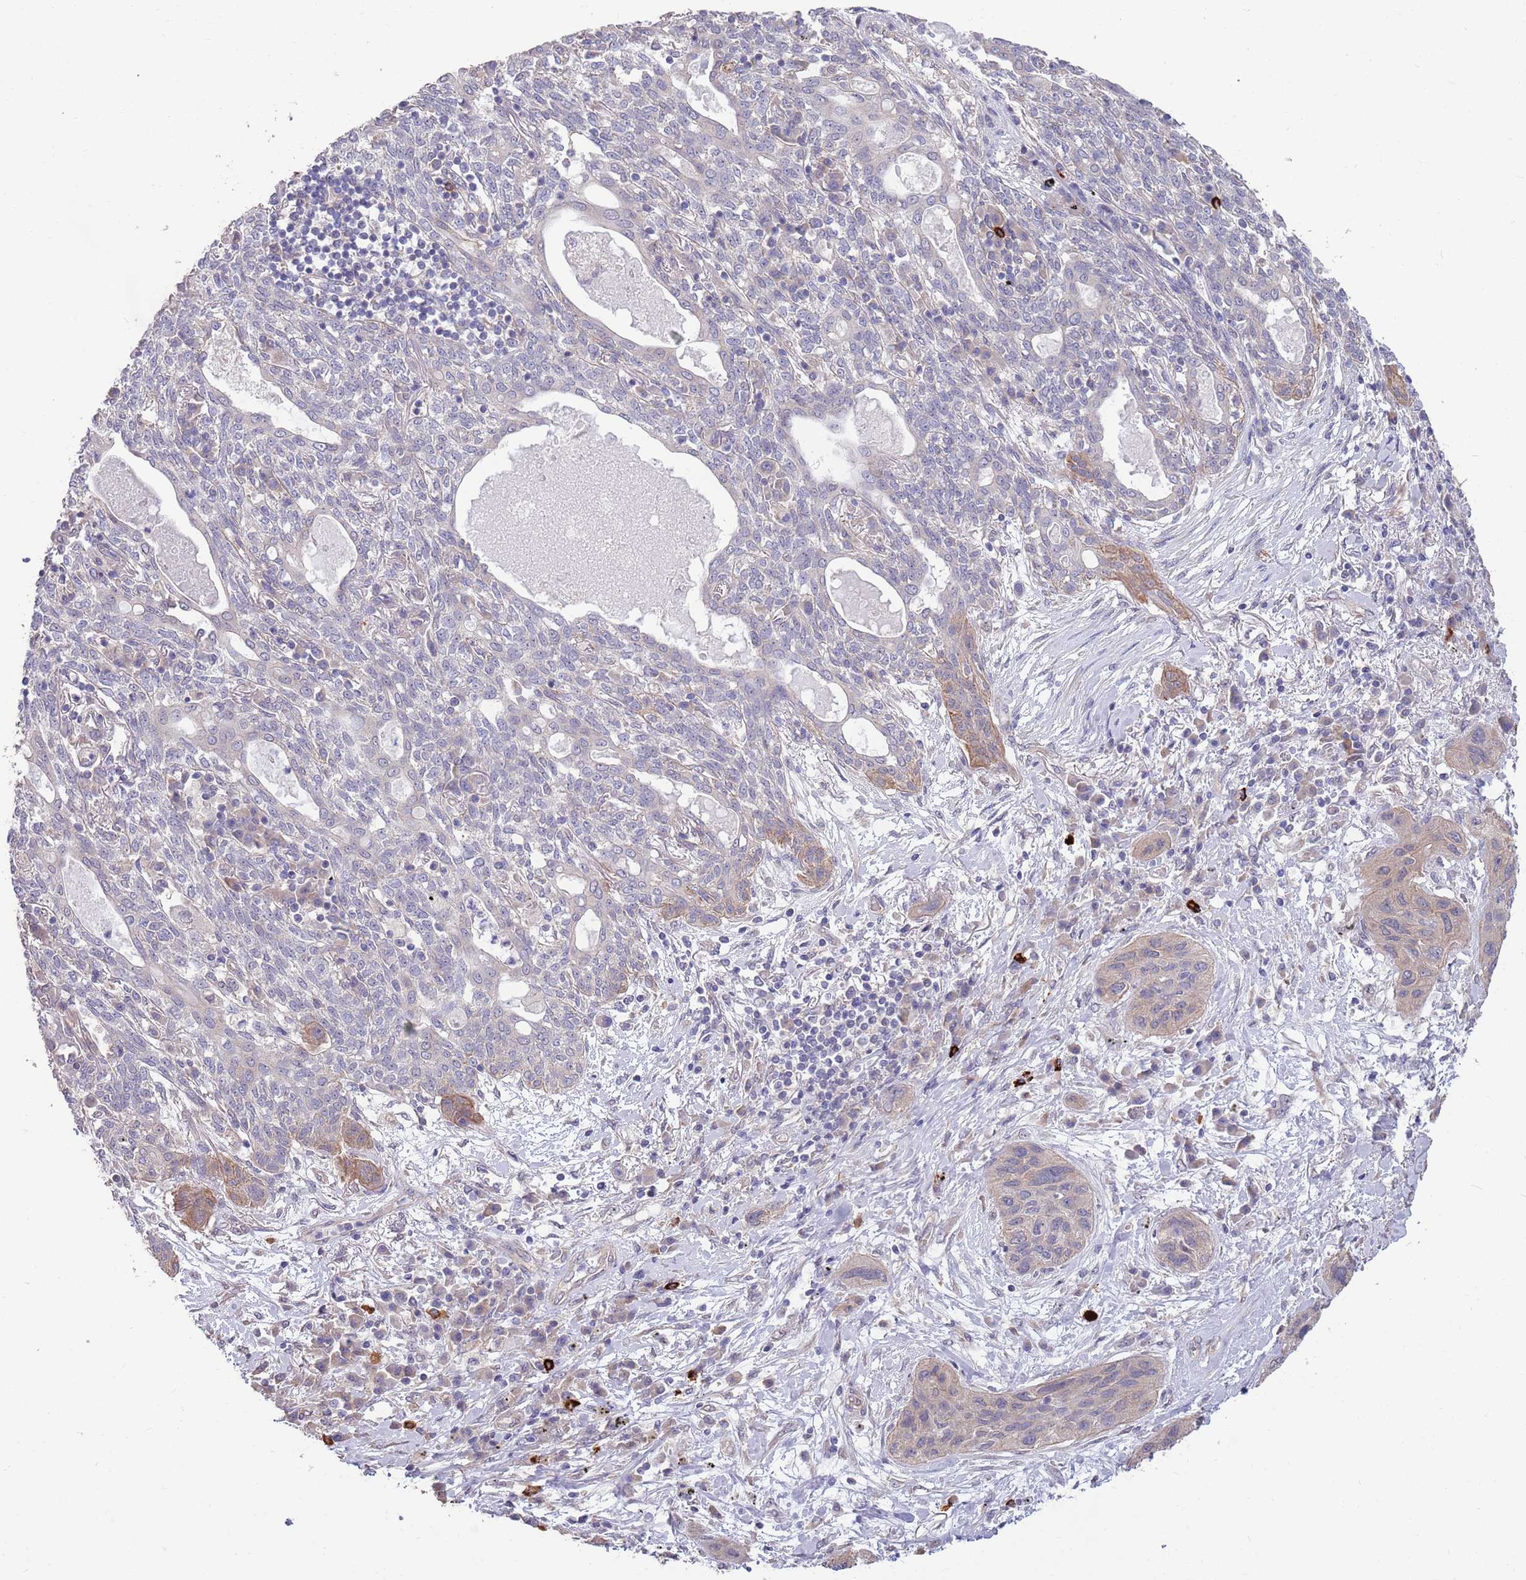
{"staining": {"intensity": "moderate", "quantity": "<25%", "location": "cytoplasmic/membranous"}, "tissue": "lung cancer", "cell_type": "Tumor cells", "image_type": "cancer", "snomed": [{"axis": "morphology", "description": "Squamous cell carcinoma, NOS"}, {"axis": "topography", "description": "Lung"}], "caption": "The image exhibits staining of lung cancer (squamous cell carcinoma), revealing moderate cytoplasmic/membranous protein staining (brown color) within tumor cells.", "gene": "MARVELD2", "patient": {"sex": "female", "age": 70}}